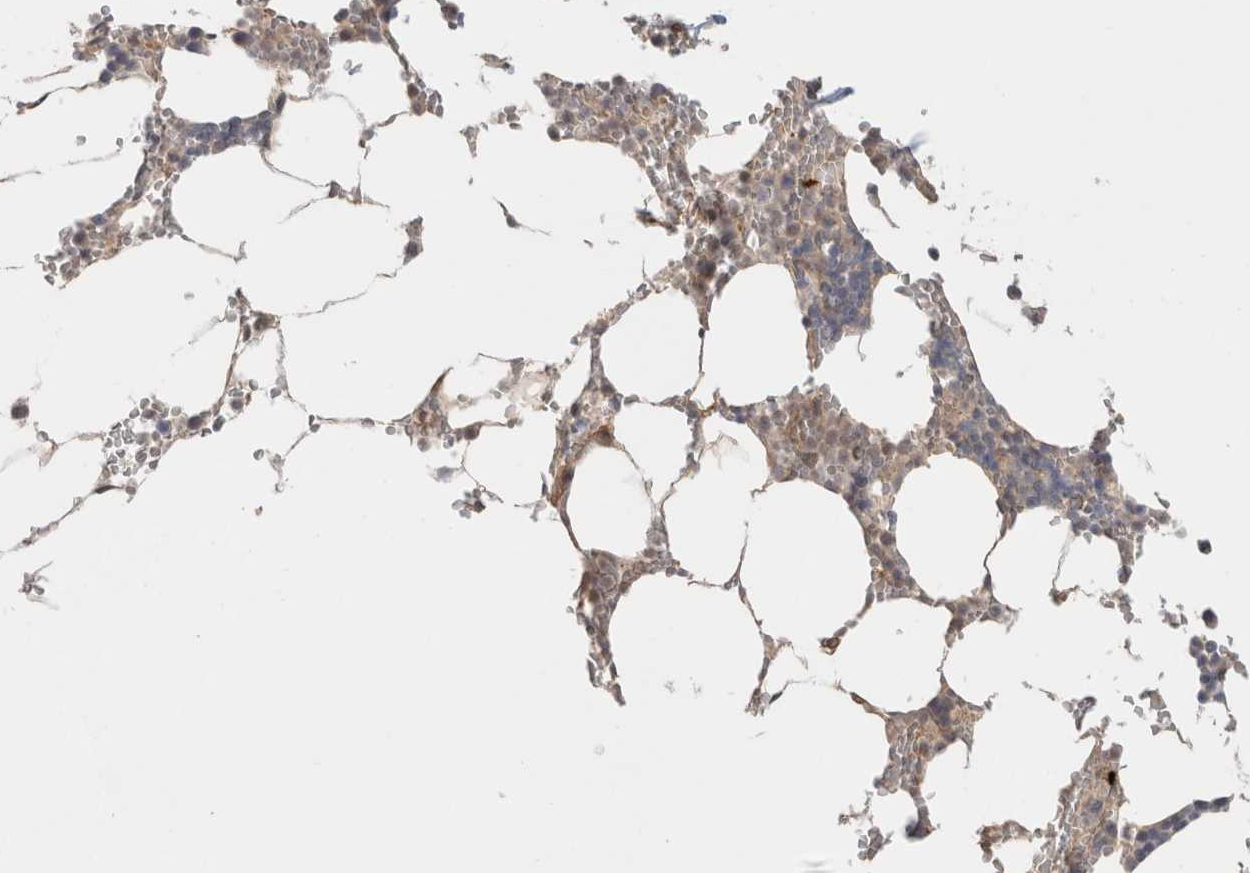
{"staining": {"intensity": "weak", "quantity": "<25%", "location": "cytoplasmic/membranous"}, "tissue": "bone marrow", "cell_type": "Hematopoietic cells", "image_type": "normal", "snomed": [{"axis": "morphology", "description": "Normal tissue, NOS"}, {"axis": "topography", "description": "Bone marrow"}], "caption": "Bone marrow stained for a protein using immunohistochemistry displays no staining hematopoietic cells.", "gene": "HSPG2", "patient": {"sex": "male", "age": 70}}